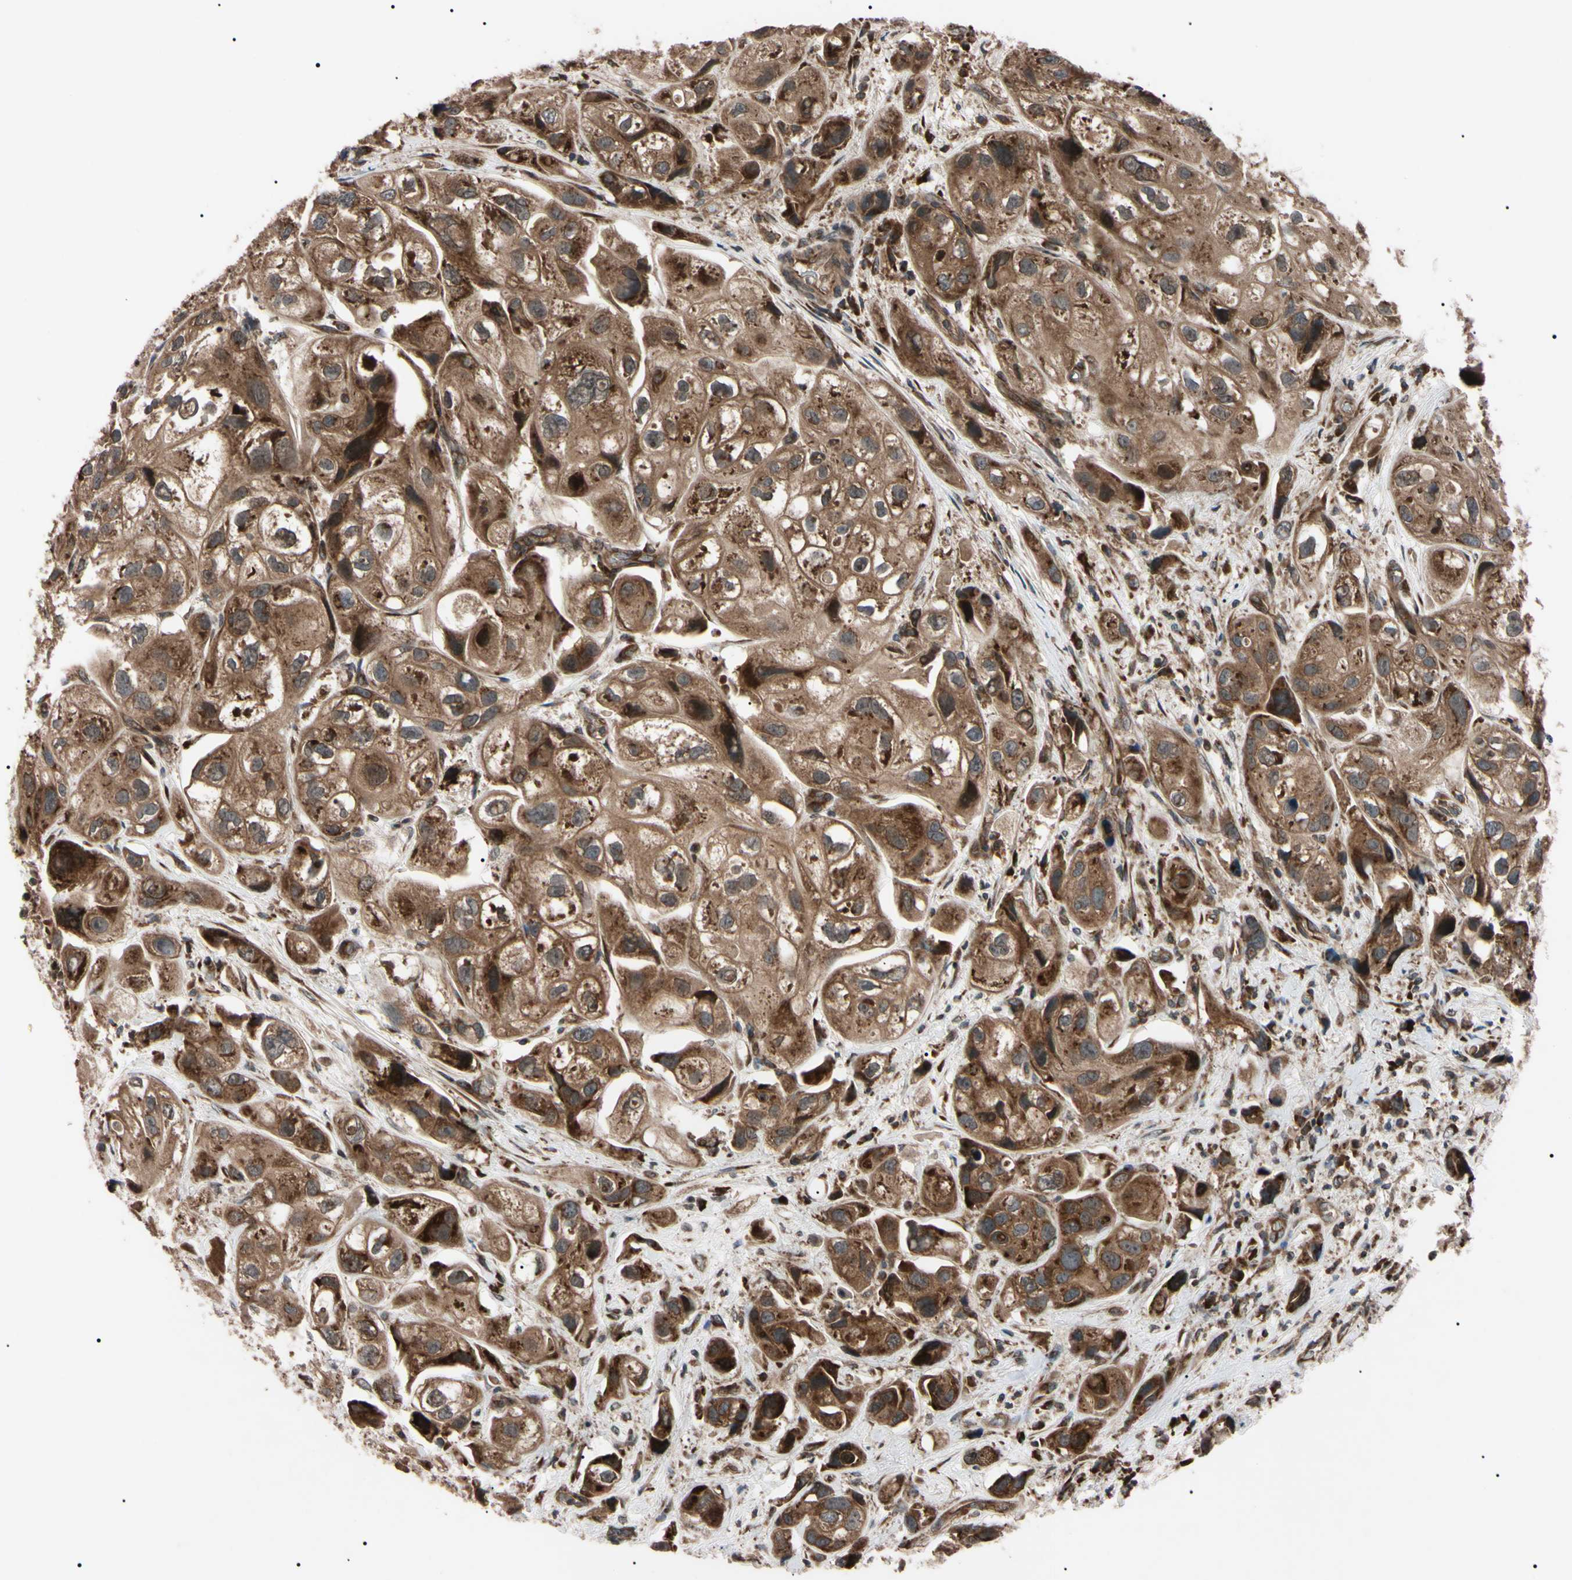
{"staining": {"intensity": "strong", "quantity": ">75%", "location": "cytoplasmic/membranous"}, "tissue": "urothelial cancer", "cell_type": "Tumor cells", "image_type": "cancer", "snomed": [{"axis": "morphology", "description": "Urothelial carcinoma, High grade"}, {"axis": "topography", "description": "Urinary bladder"}], "caption": "This micrograph reveals immunohistochemistry (IHC) staining of human high-grade urothelial carcinoma, with high strong cytoplasmic/membranous positivity in approximately >75% of tumor cells.", "gene": "GUCY1B1", "patient": {"sex": "female", "age": 64}}